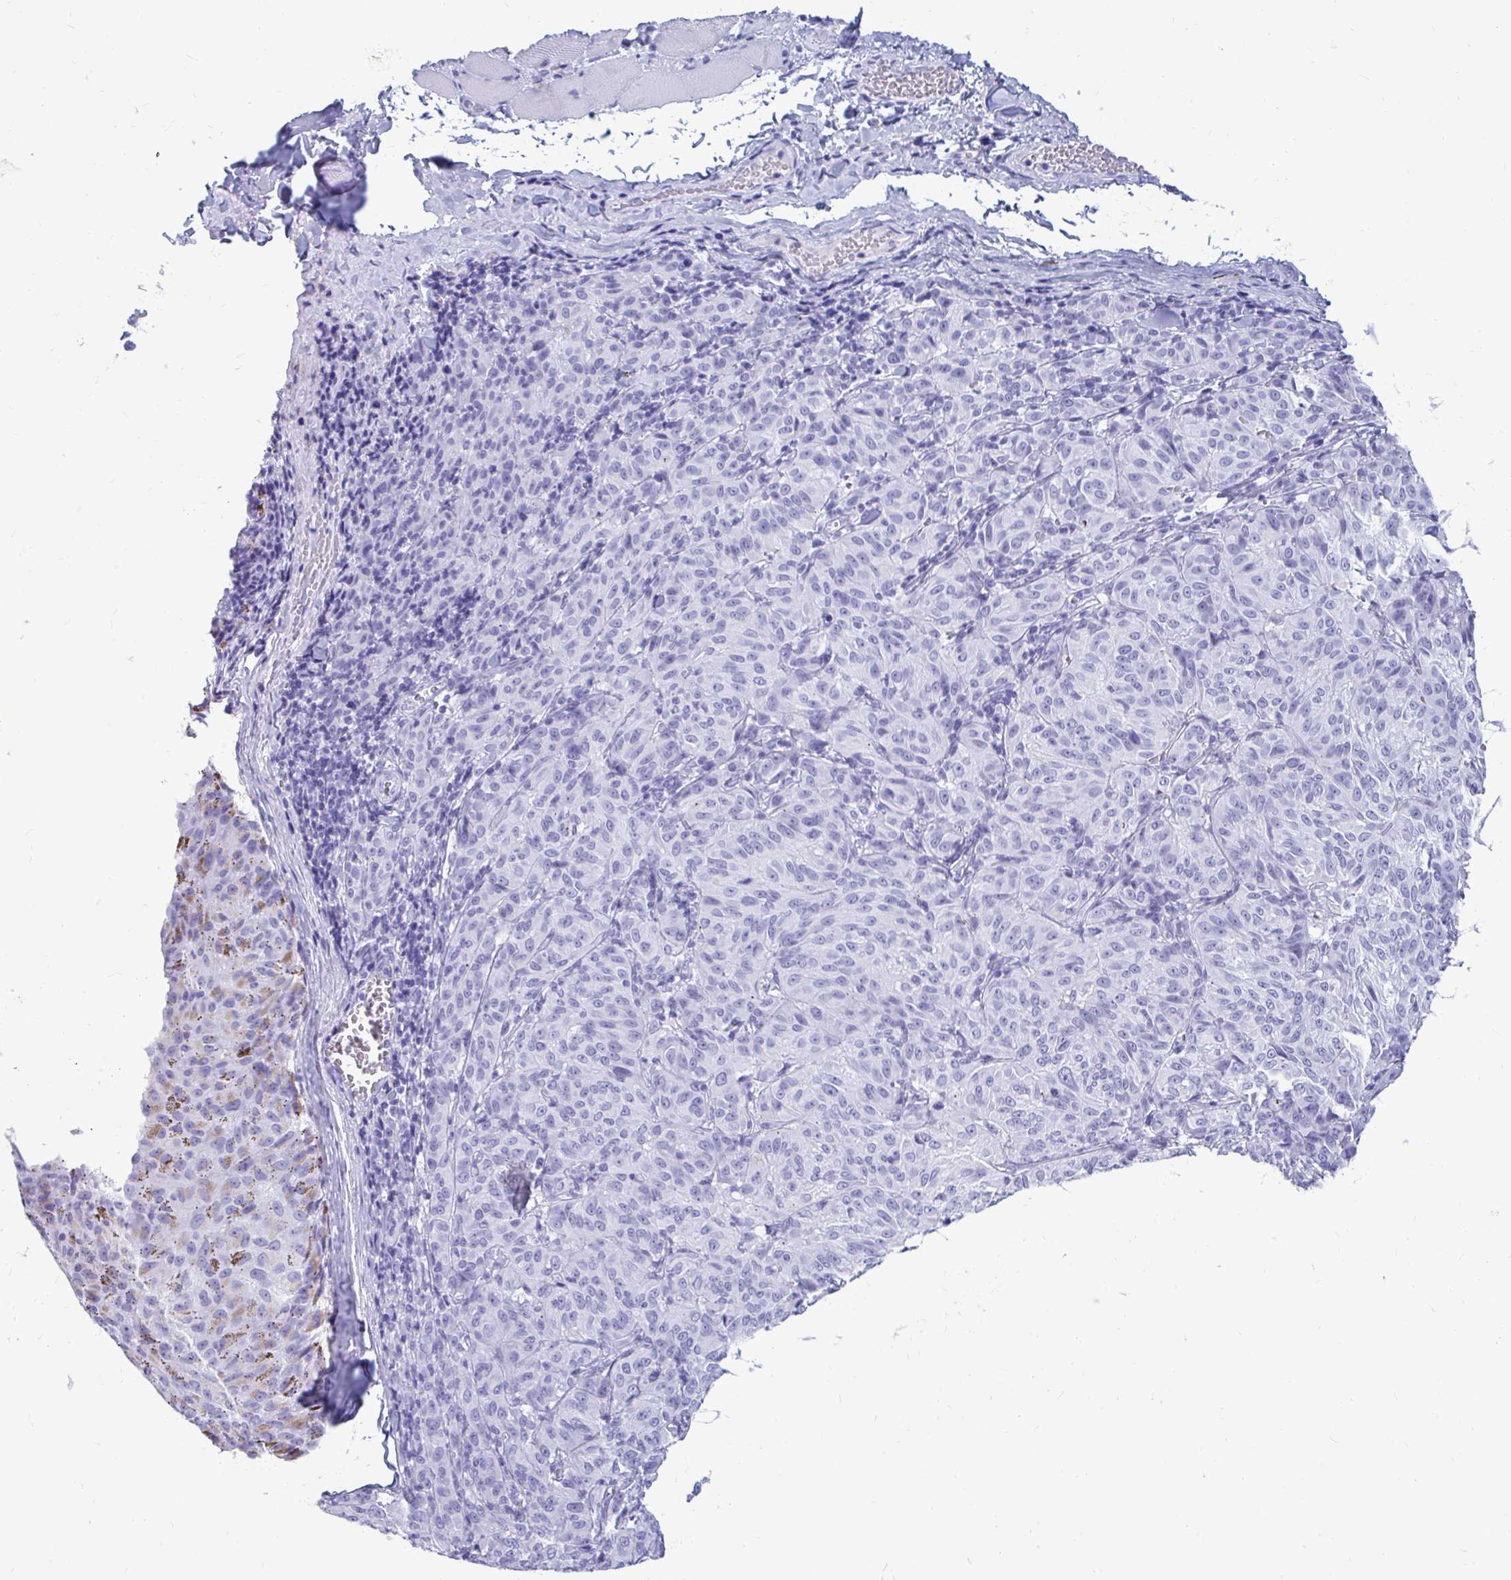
{"staining": {"intensity": "negative", "quantity": "none", "location": "none"}, "tissue": "melanoma", "cell_type": "Tumor cells", "image_type": "cancer", "snomed": [{"axis": "morphology", "description": "Malignant melanoma, NOS"}, {"axis": "topography", "description": "Skin"}], "caption": "Immunohistochemistry (IHC) of malignant melanoma shows no expression in tumor cells. The staining is performed using DAB brown chromogen with nuclei counter-stained in using hematoxylin.", "gene": "OR10R2", "patient": {"sex": "female", "age": 72}}